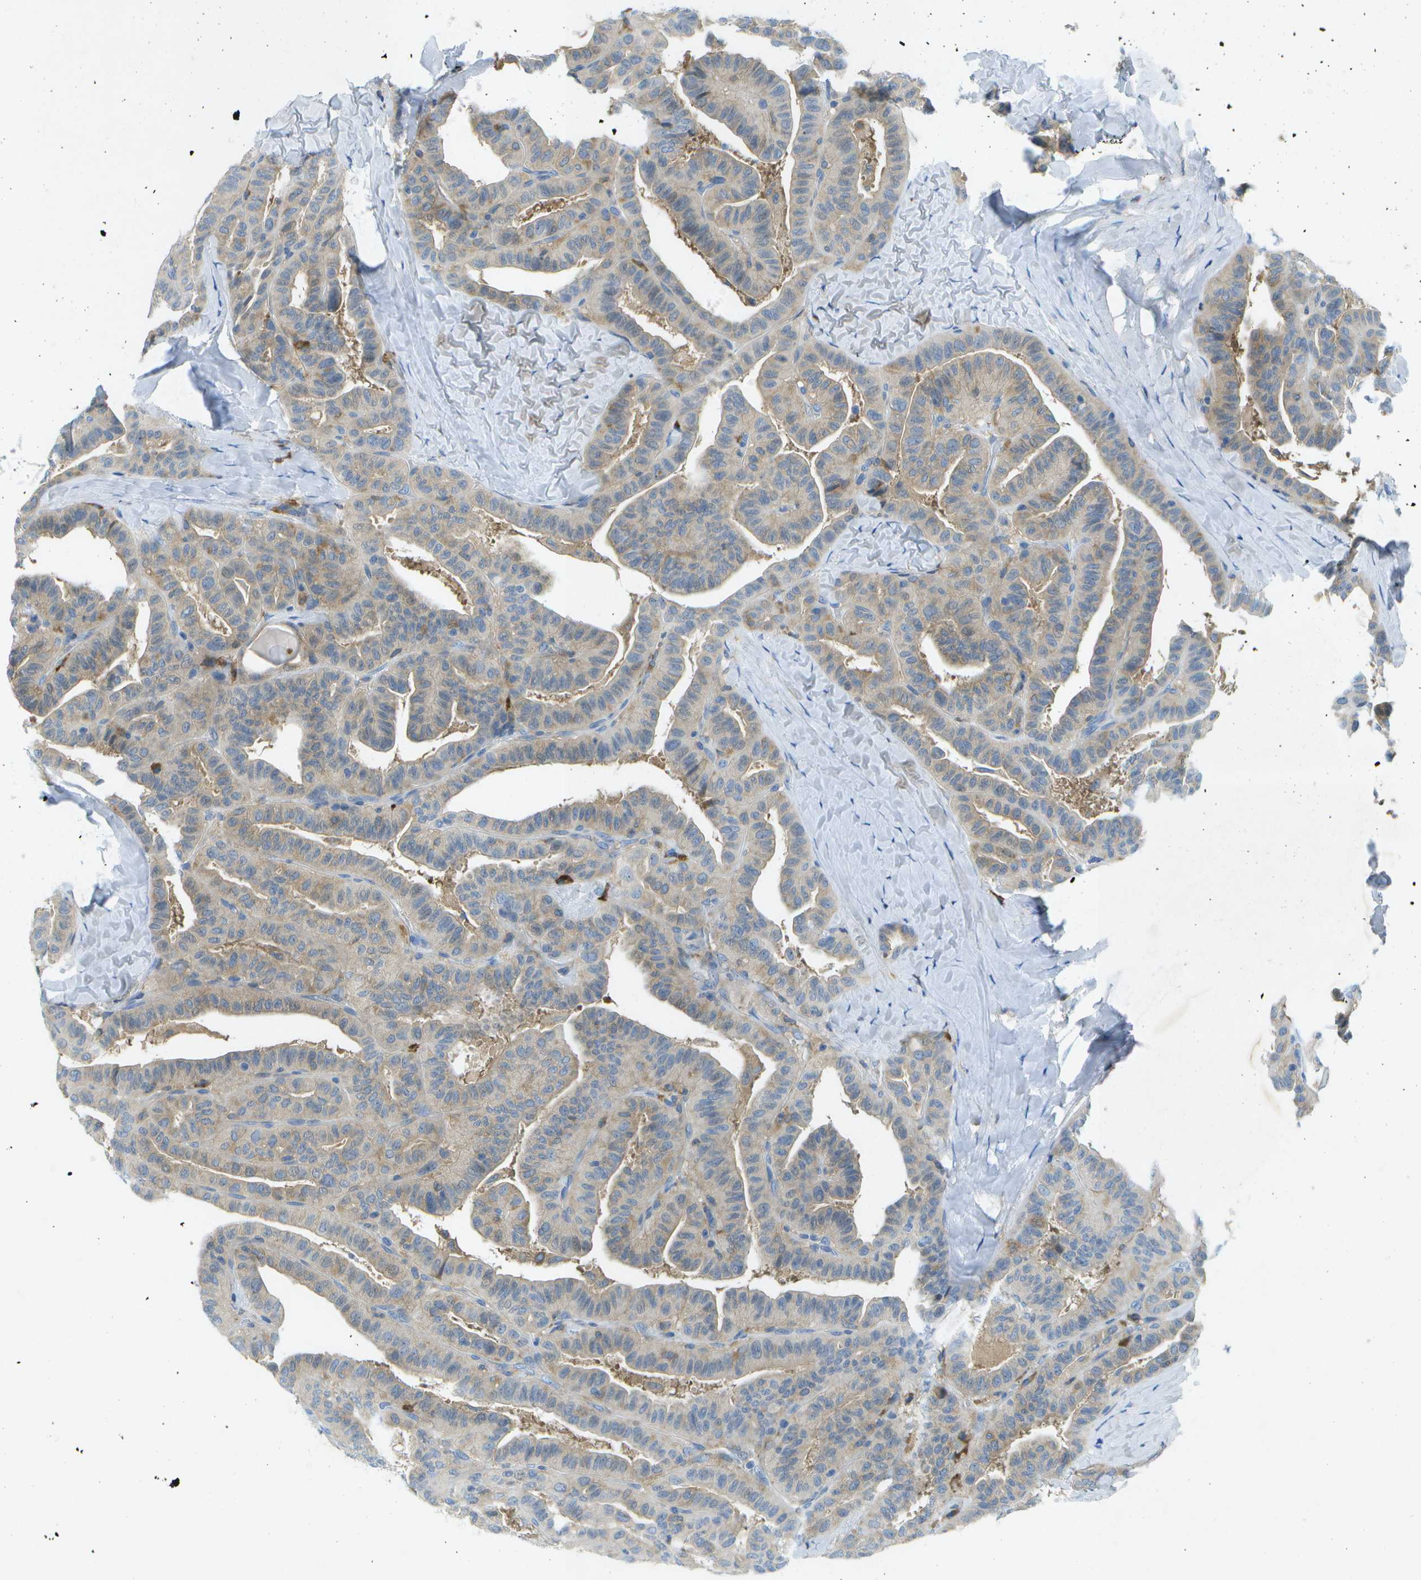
{"staining": {"intensity": "weak", "quantity": "25%-75%", "location": "cytoplasmic/membranous"}, "tissue": "thyroid cancer", "cell_type": "Tumor cells", "image_type": "cancer", "snomed": [{"axis": "morphology", "description": "Papillary adenocarcinoma, NOS"}, {"axis": "topography", "description": "Thyroid gland"}], "caption": "Immunohistochemical staining of human papillary adenocarcinoma (thyroid) reveals low levels of weak cytoplasmic/membranous protein staining in about 25%-75% of tumor cells.", "gene": "WNK2", "patient": {"sex": "male", "age": 77}}